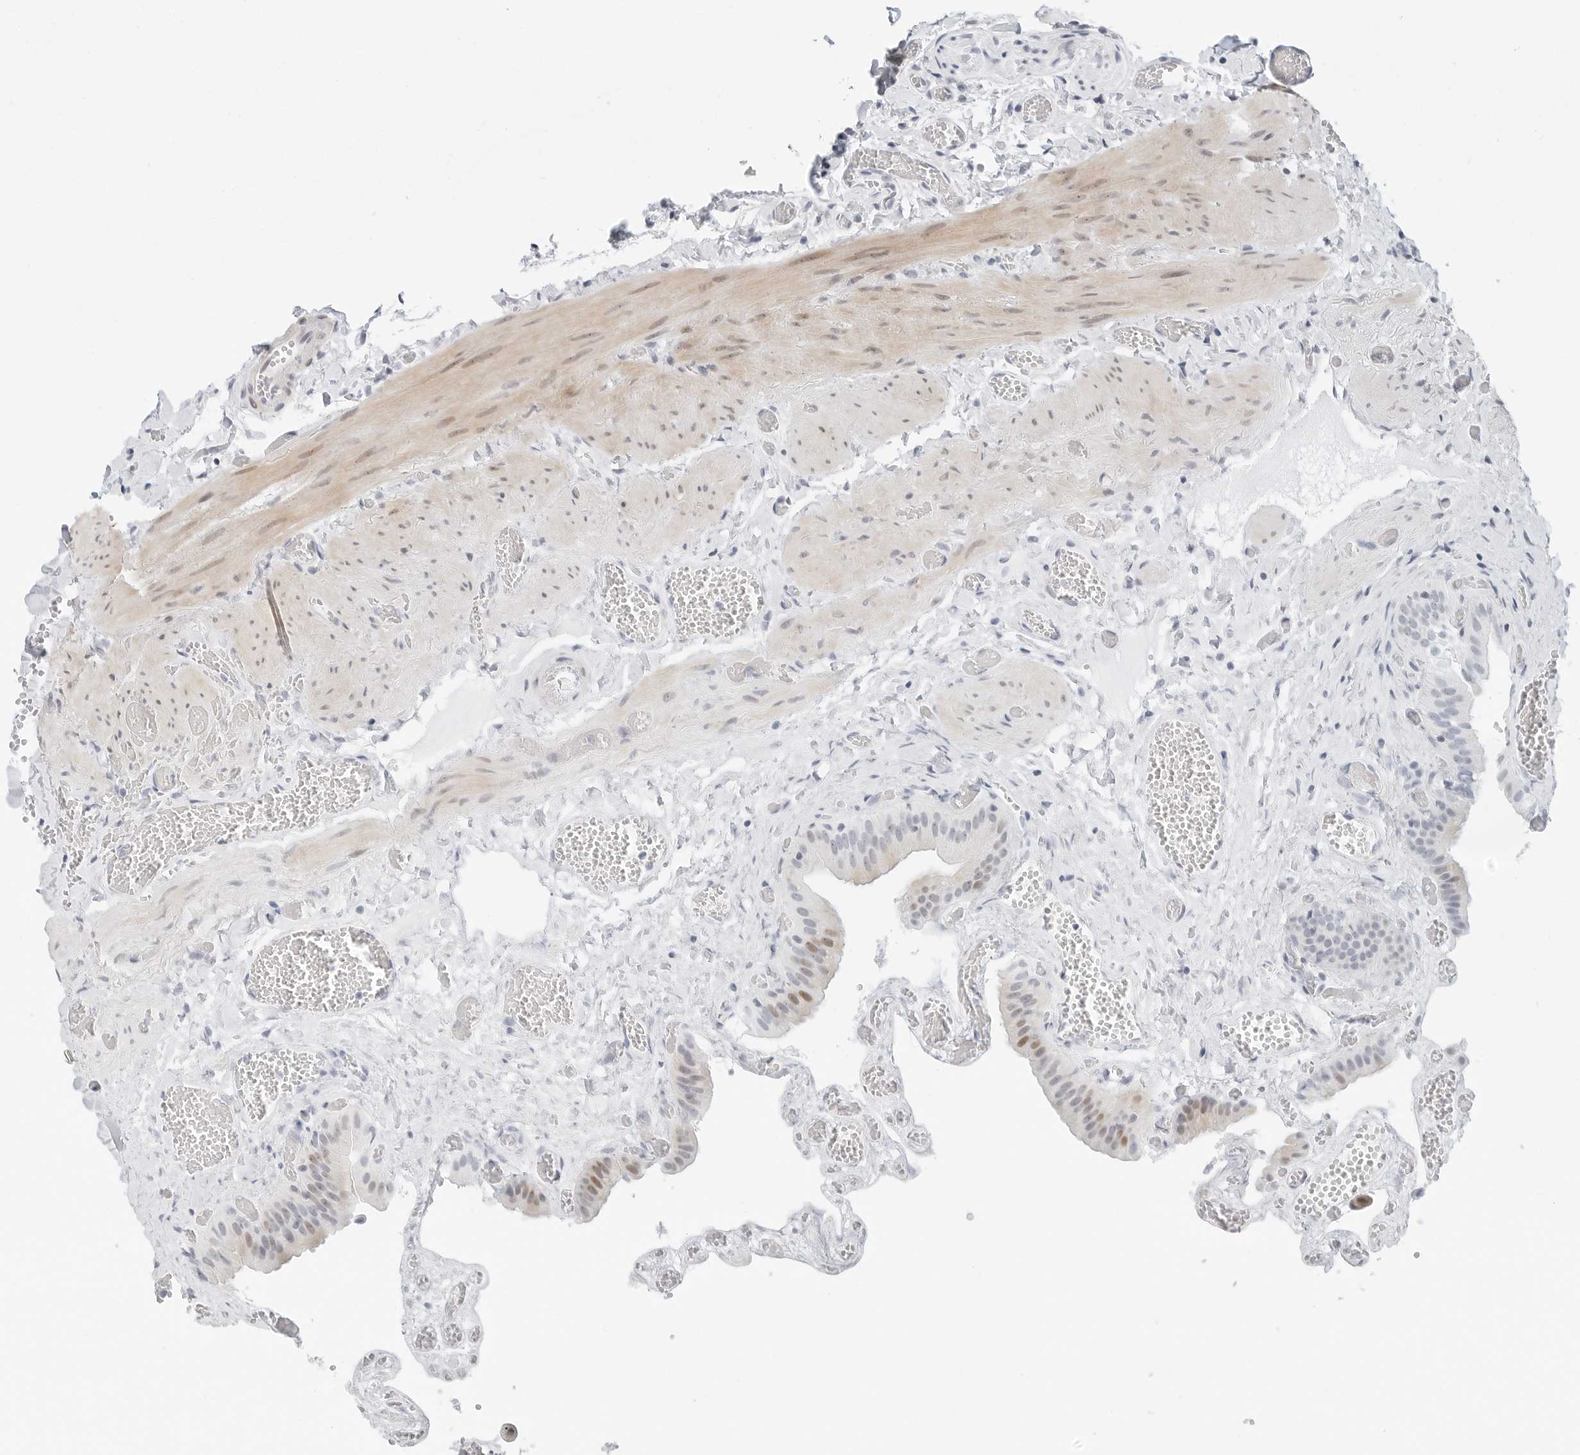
{"staining": {"intensity": "moderate", "quantity": "<25%", "location": "nuclear"}, "tissue": "gallbladder", "cell_type": "Glandular cells", "image_type": "normal", "snomed": [{"axis": "morphology", "description": "Normal tissue, NOS"}, {"axis": "topography", "description": "Gallbladder"}], "caption": "The image exhibits a brown stain indicating the presence of a protein in the nuclear of glandular cells in gallbladder.", "gene": "NTMT2", "patient": {"sex": "female", "age": 64}}